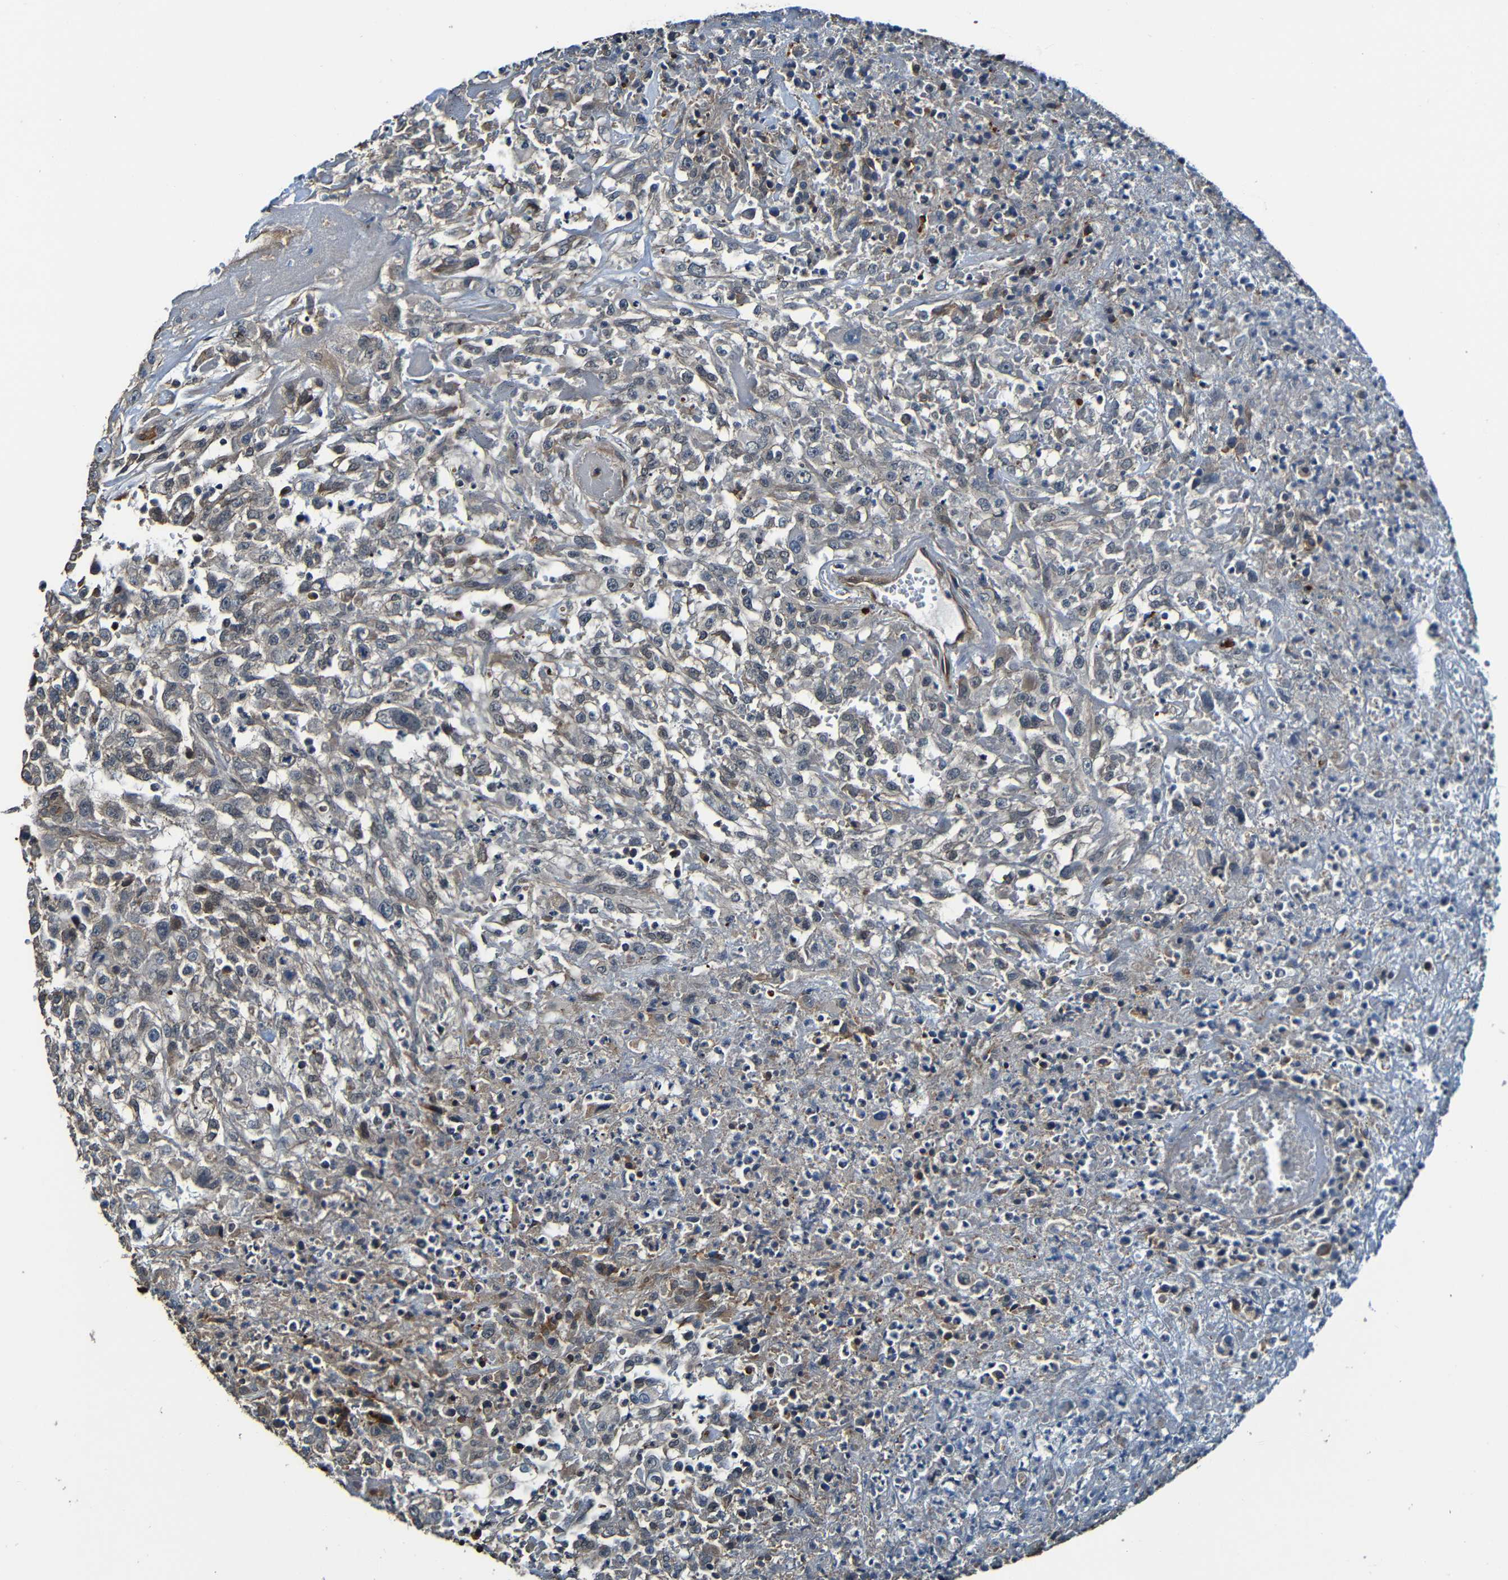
{"staining": {"intensity": "weak", "quantity": ">75%", "location": "cytoplasmic/membranous"}, "tissue": "urothelial cancer", "cell_type": "Tumor cells", "image_type": "cancer", "snomed": [{"axis": "morphology", "description": "Urothelial carcinoma, High grade"}, {"axis": "topography", "description": "Urinary bladder"}], "caption": "Human high-grade urothelial carcinoma stained with a protein marker demonstrates weak staining in tumor cells.", "gene": "LGR5", "patient": {"sex": "male", "age": 46}}